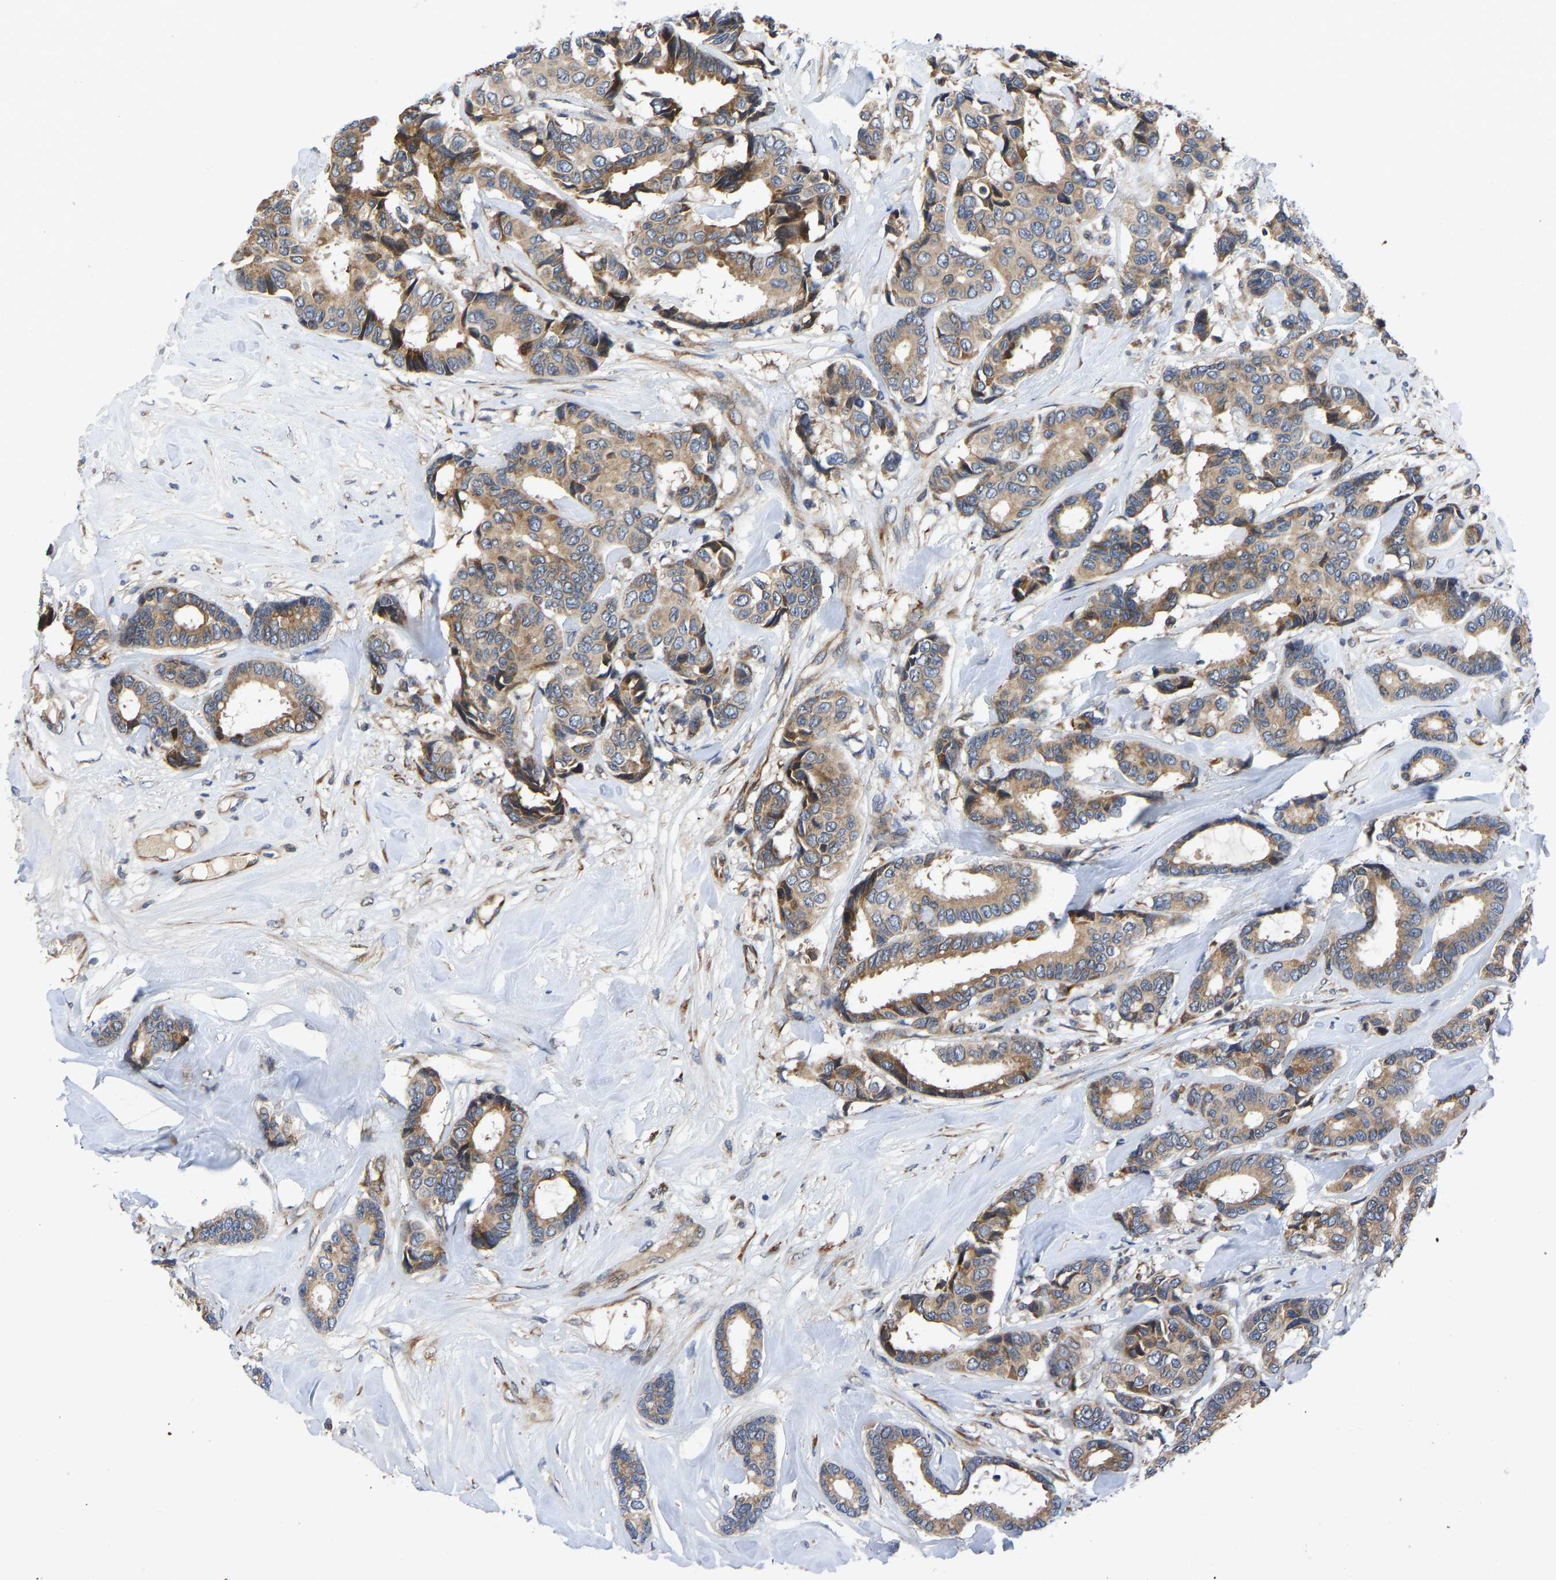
{"staining": {"intensity": "moderate", "quantity": ">75%", "location": "cytoplasmic/membranous"}, "tissue": "breast cancer", "cell_type": "Tumor cells", "image_type": "cancer", "snomed": [{"axis": "morphology", "description": "Duct carcinoma"}, {"axis": "topography", "description": "Breast"}], "caption": "A high-resolution photomicrograph shows immunohistochemistry (IHC) staining of breast cancer, which shows moderate cytoplasmic/membranous positivity in about >75% of tumor cells.", "gene": "FRRS1", "patient": {"sex": "female", "age": 87}}